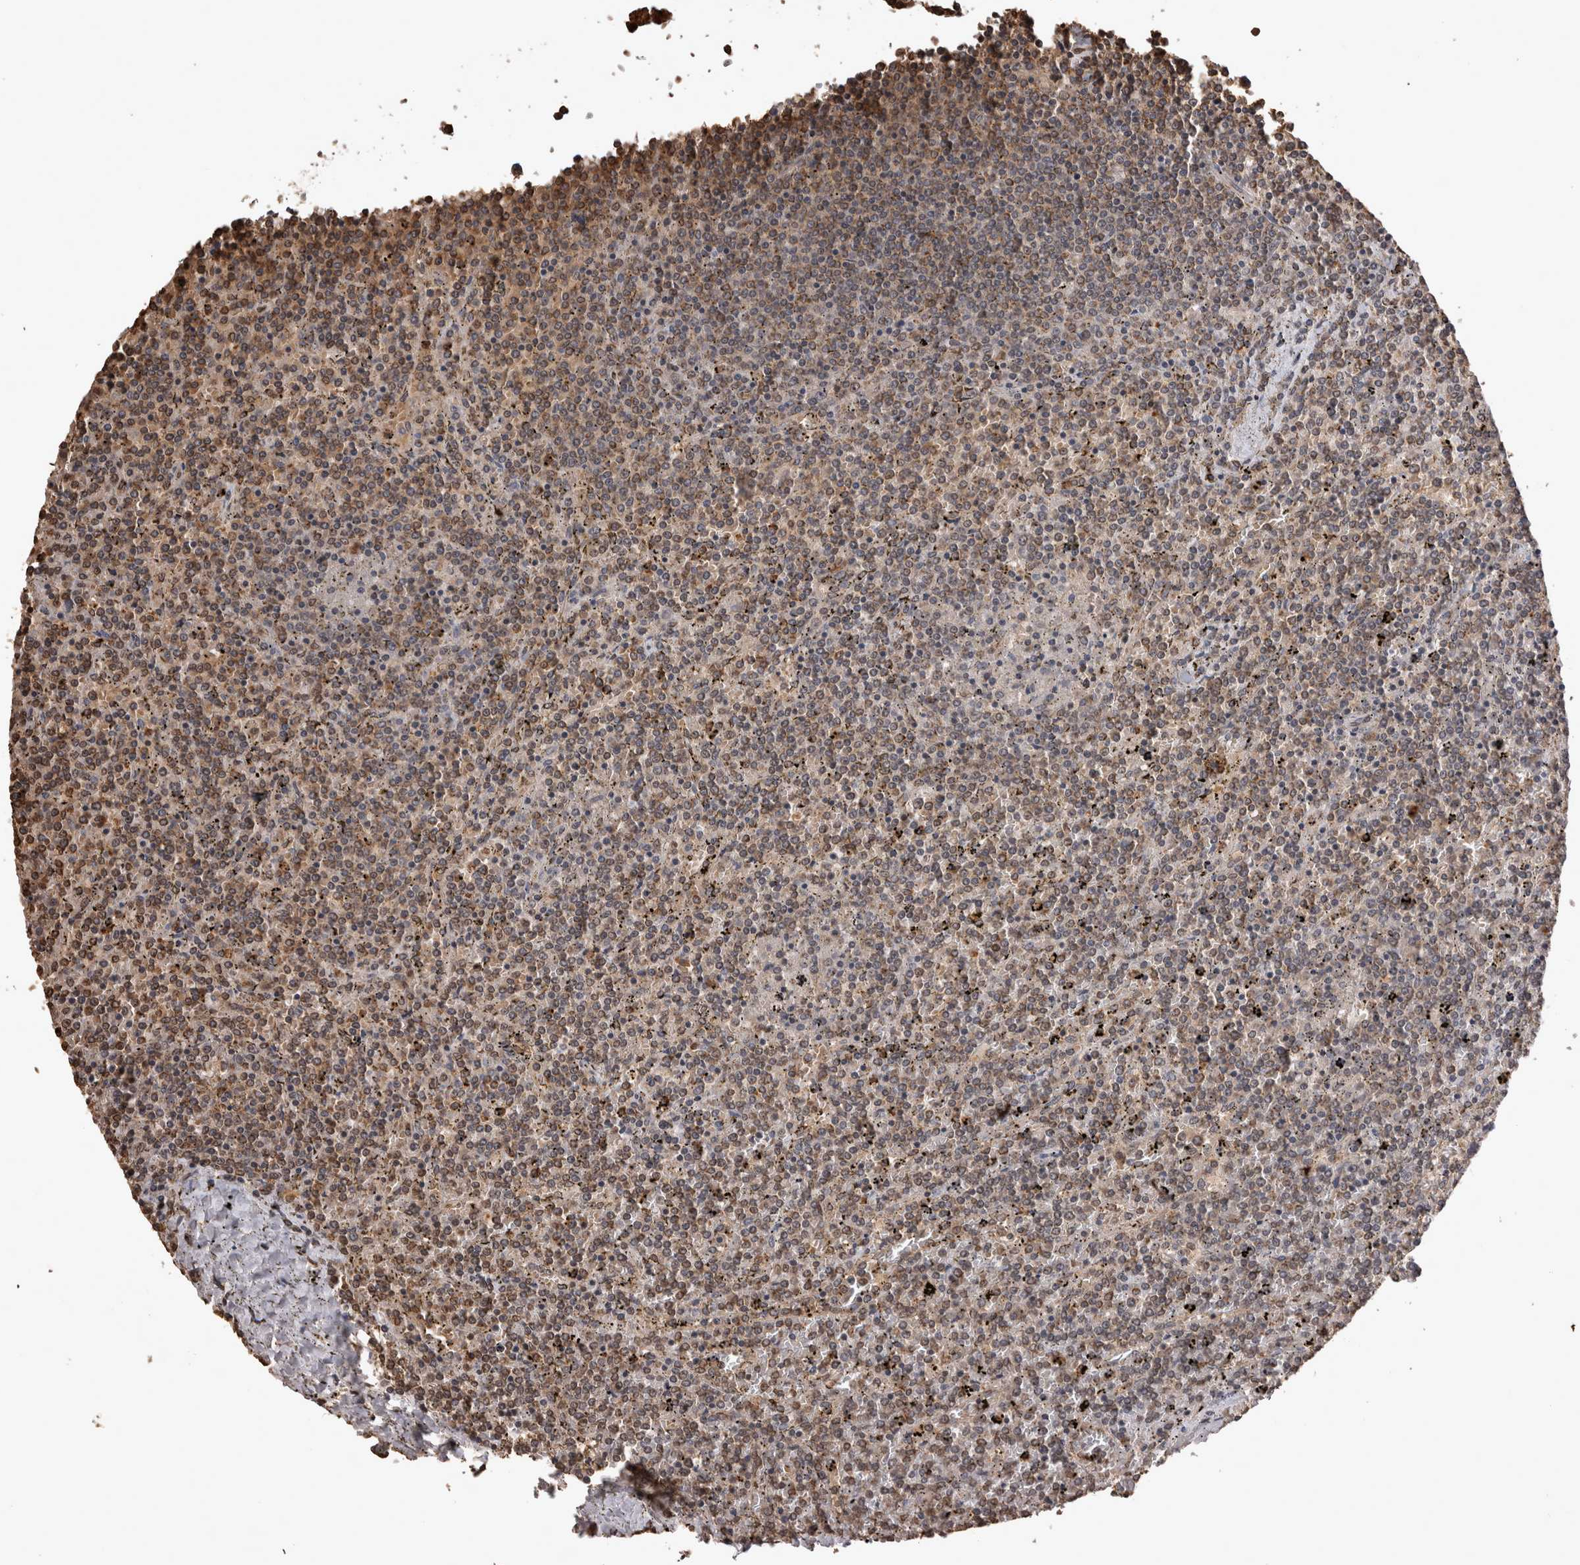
{"staining": {"intensity": "moderate", "quantity": ">75%", "location": "cytoplasmic/membranous"}, "tissue": "lymphoma", "cell_type": "Tumor cells", "image_type": "cancer", "snomed": [{"axis": "morphology", "description": "Malignant lymphoma, non-Hodgkin's type, Low grade"}, {"axis": "topography", "description": "Spleen"}], "caption": "This micrograph demonstrates lymphoma stained with immunohistochemistry (IHC) to label a protein in brown. The cytoplasmic/membranous of tumor cells show moderate positivity for the protein. Nuclei are counter-stained blue.", "gene": "SOCS5", "patient": {"sex": "female", "age": 19}}